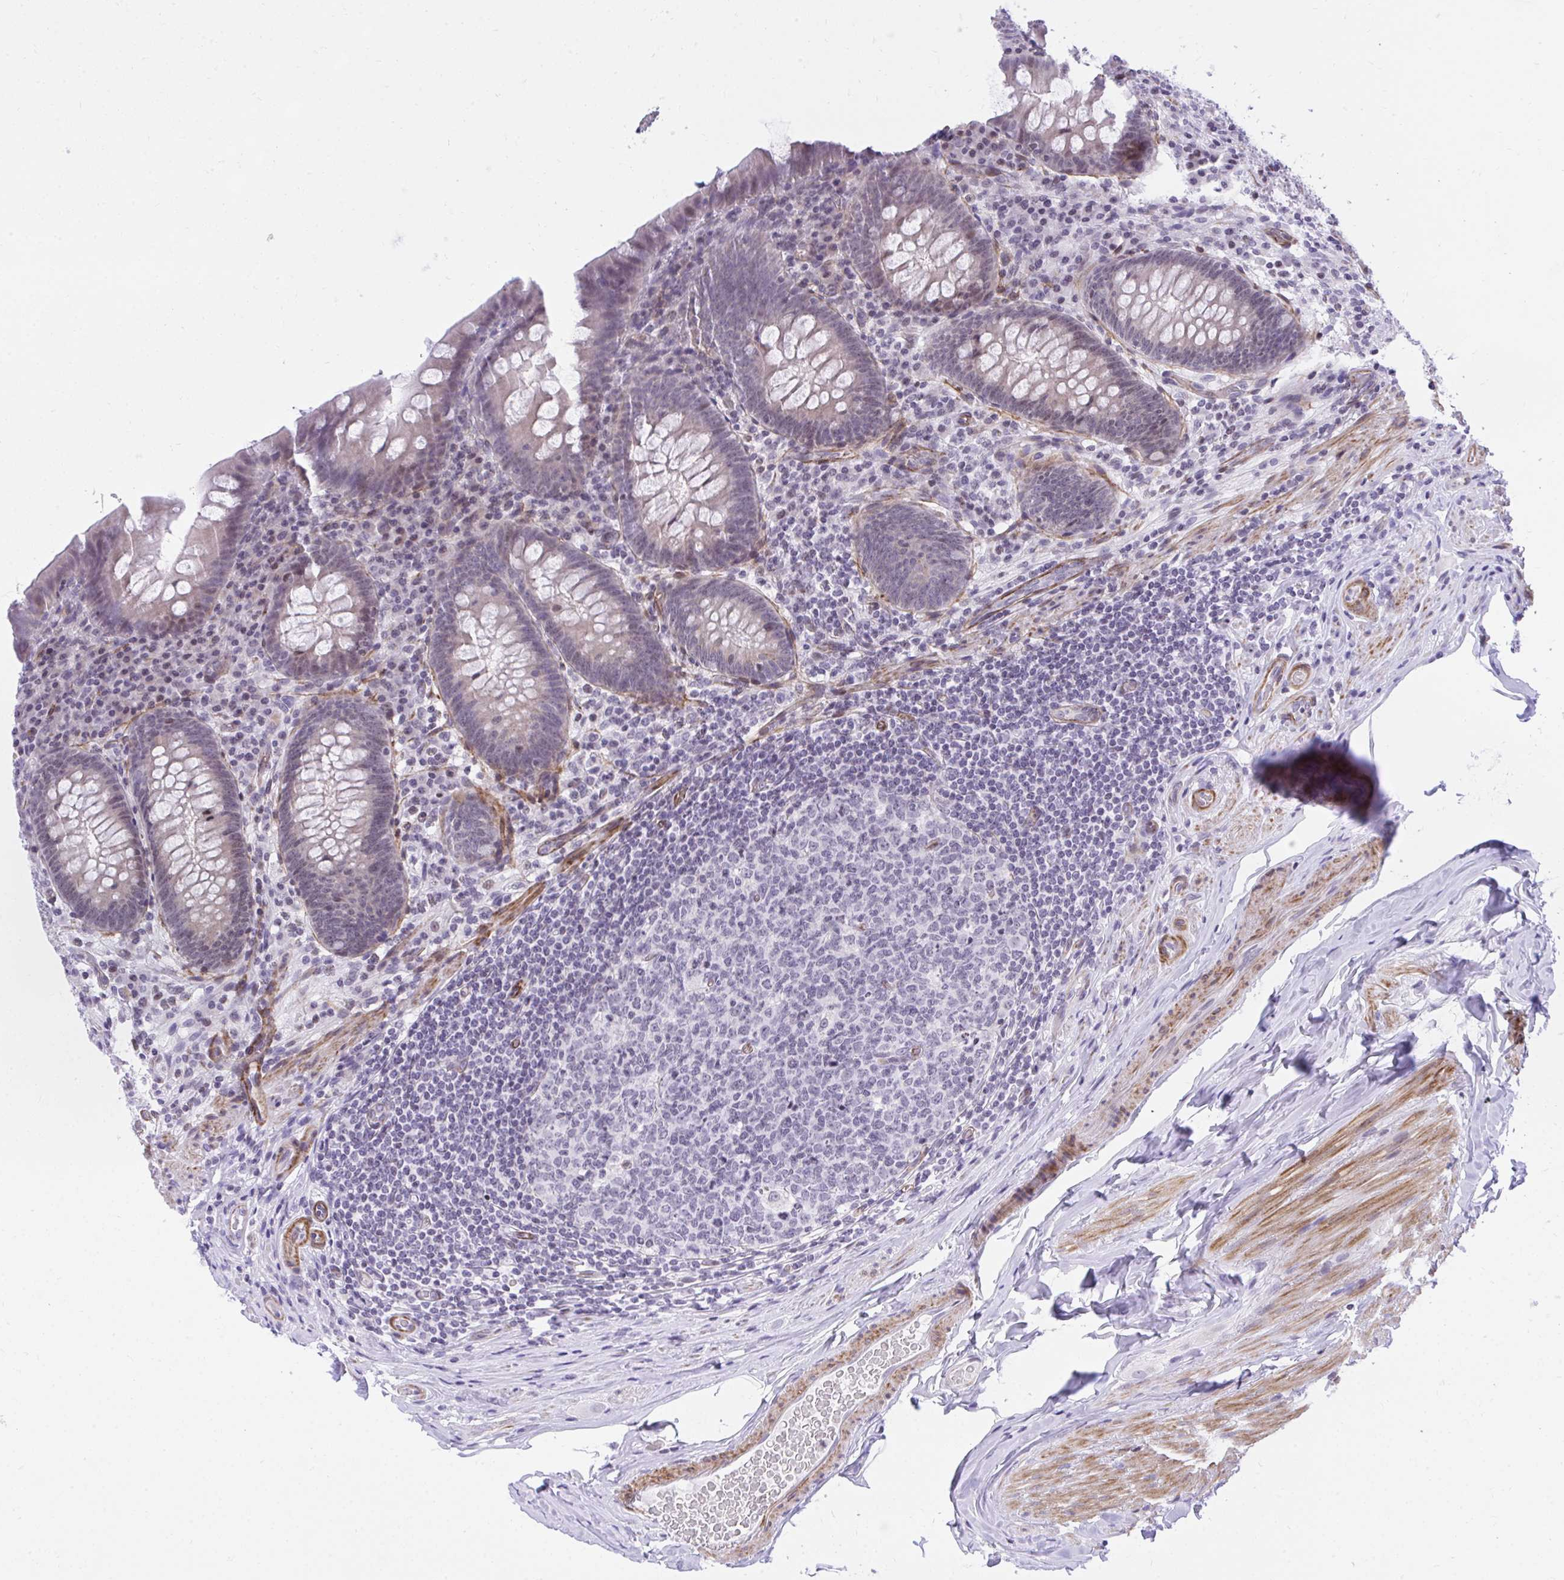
{"staining": {"intensity": "weak", "quantity": "<25%", "location": "nuclear"}, "tissue": "appendix", "cell_type": "Glandular cells", "image_type": "normal", "snomed": [{"axis": "morphology", "description": "Normal tissue, NOS"}, {"axis": "topography", "description": "Appendix"}], "caption": "A histopathology image of human appendix is negative for staining in glandular cells. (IHC, brightfield microscopy, high magnification).", "gene": "KCNN4", "patient": {"sex": "male", "age": 71}}